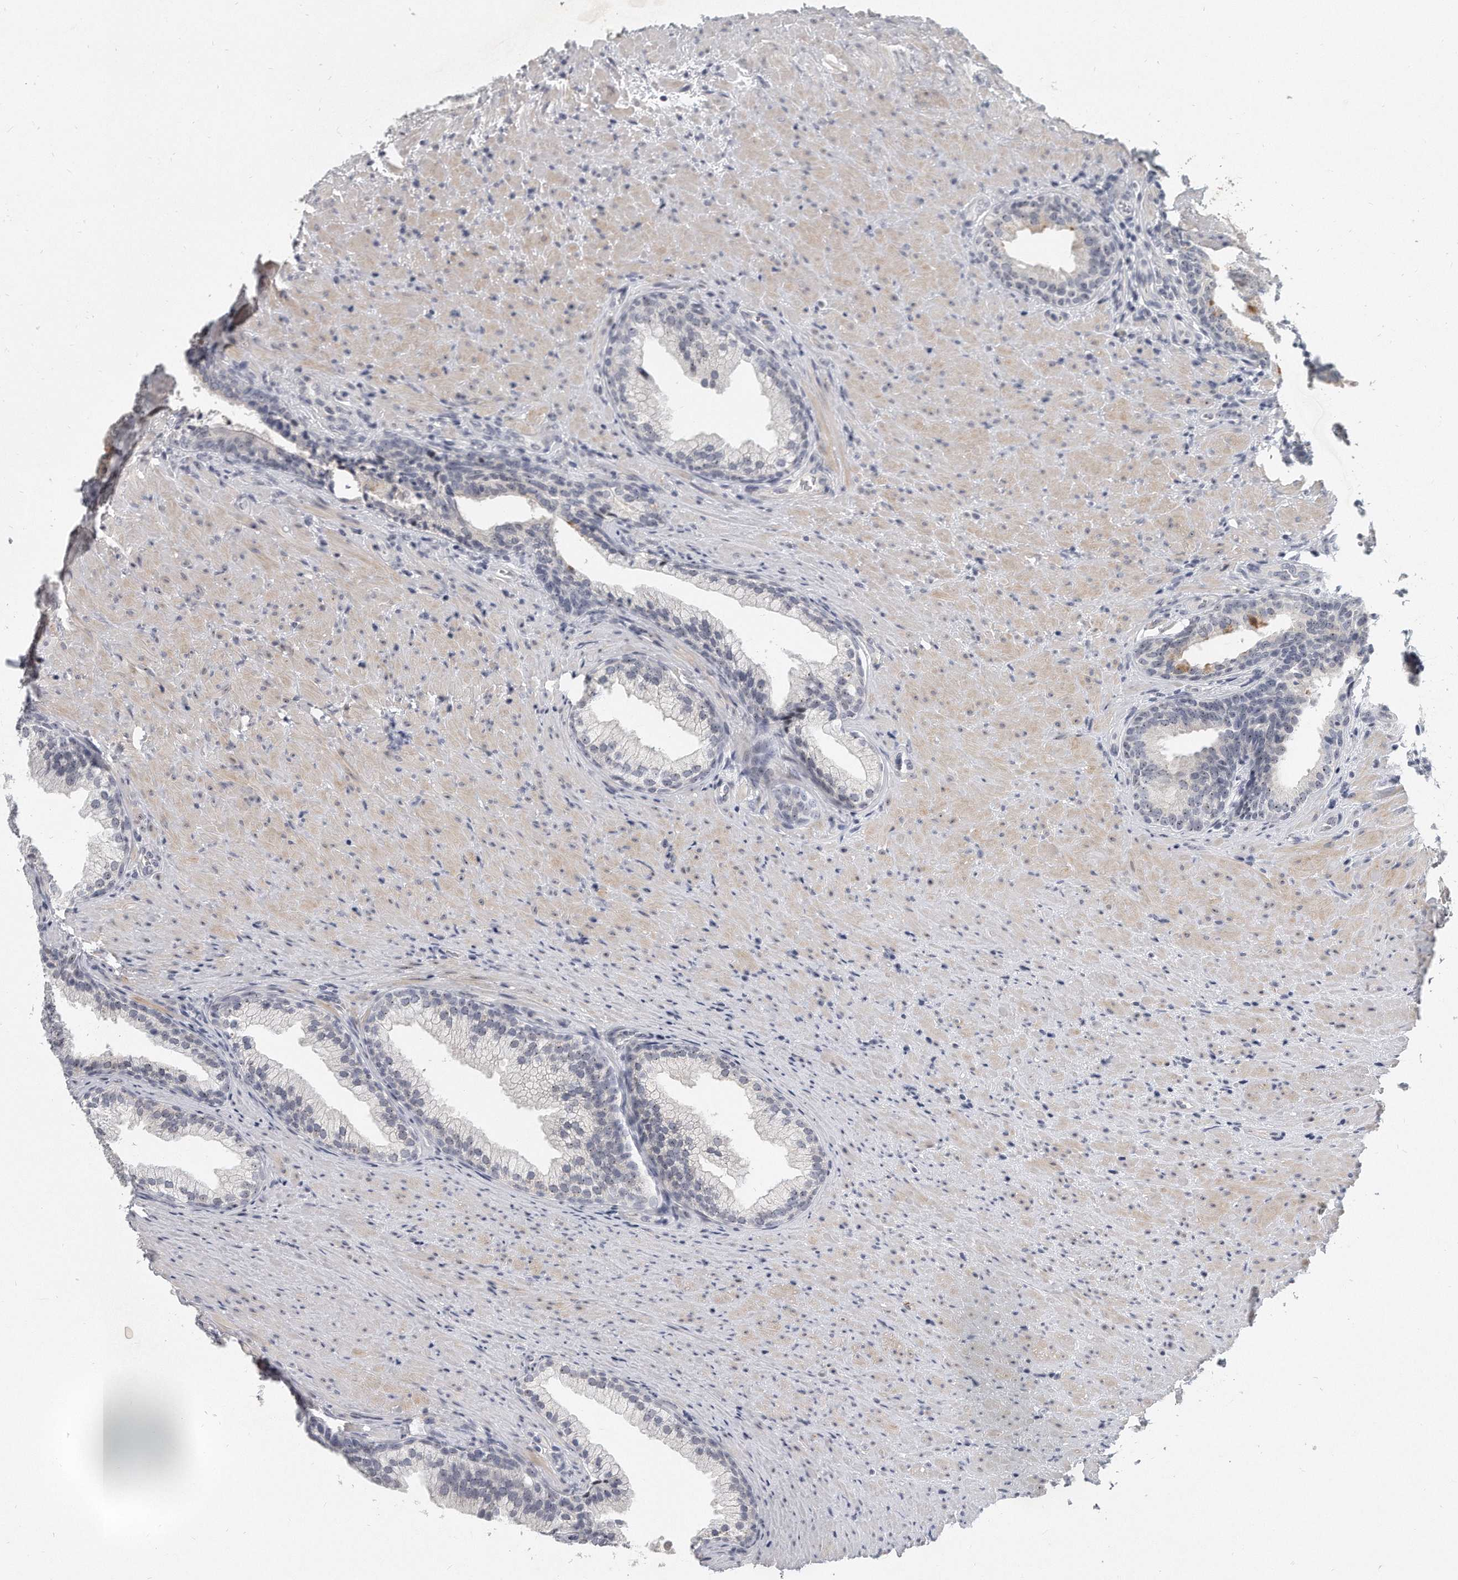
{"staining": {"intensity": "negative", "quantity": "none", "location": "none"}, "tissue": "prostate", "cell_type": "Glandular cells", "image_type": "normal", "snomed": [{"axis": "morphology", "description": "Normal tissue, NOS"}, {"axis": "topography", "description": "Prostate"}], "caption": "Micrograph shows no significant protein staining in glandular cells of normal prostate. (DAB (3,3'-diaminobenzidine) IHC, high magnification).", "gene": "TFCP2L1", "patient": {"sex": "male", "age": 76}}